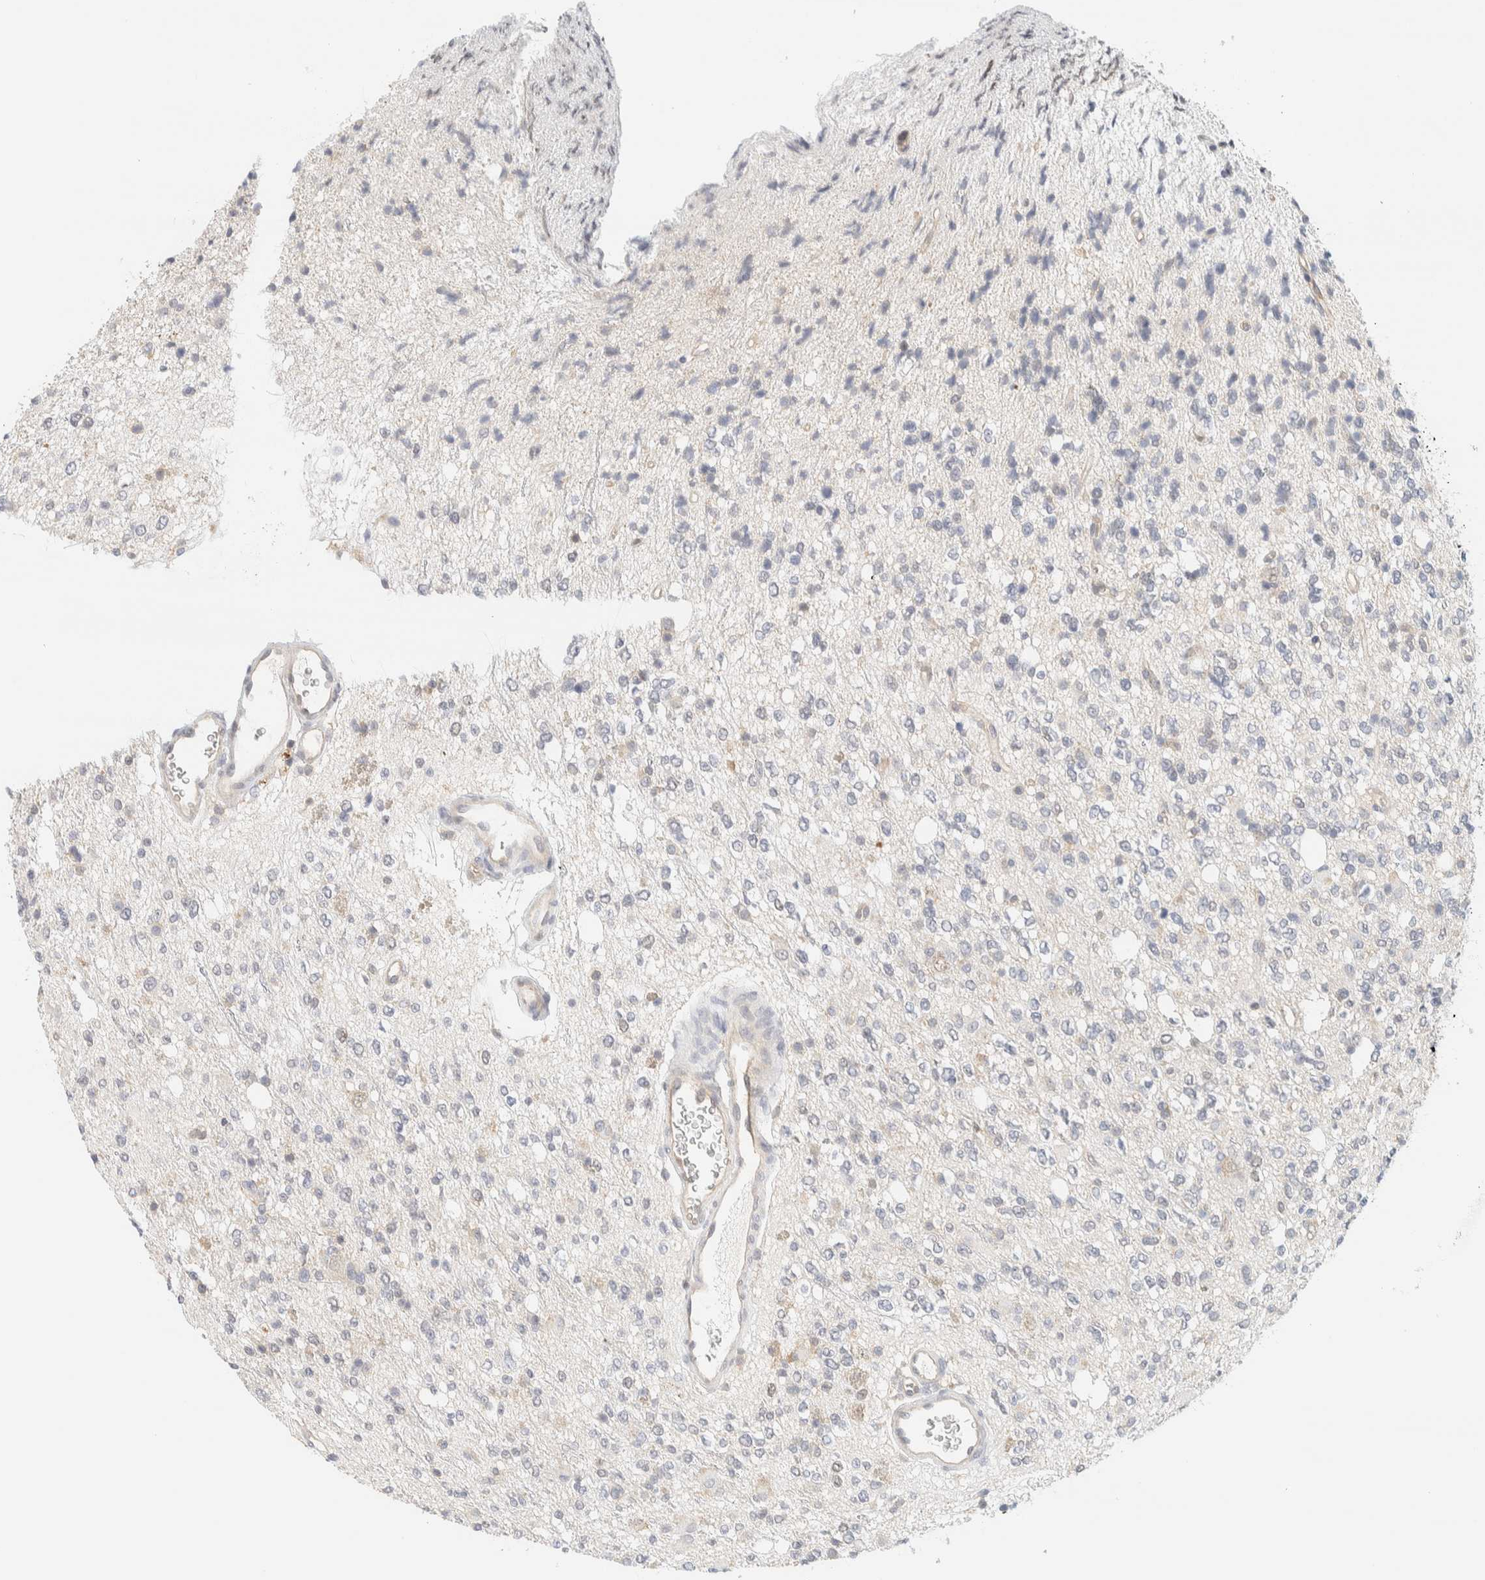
{"staining": {"intensity": "negative", "quantity": "none", "location": "none"}, "tissue": "glioma", "cell_type": "Tumor cells", "image_type": "cancer", "snomed": [{"axis": "morphology", "description": "Glioma, malignant, High grade"}, {"axis": "topography", "description": "Brain"}], "caption": "Immunohistochemistry histopathology image of glioma stained for a protein (brown), which exhibits no expression in tumor cells.", "gene": "TBC1D8B", "patient": {"sex": "female", "age": 62}}